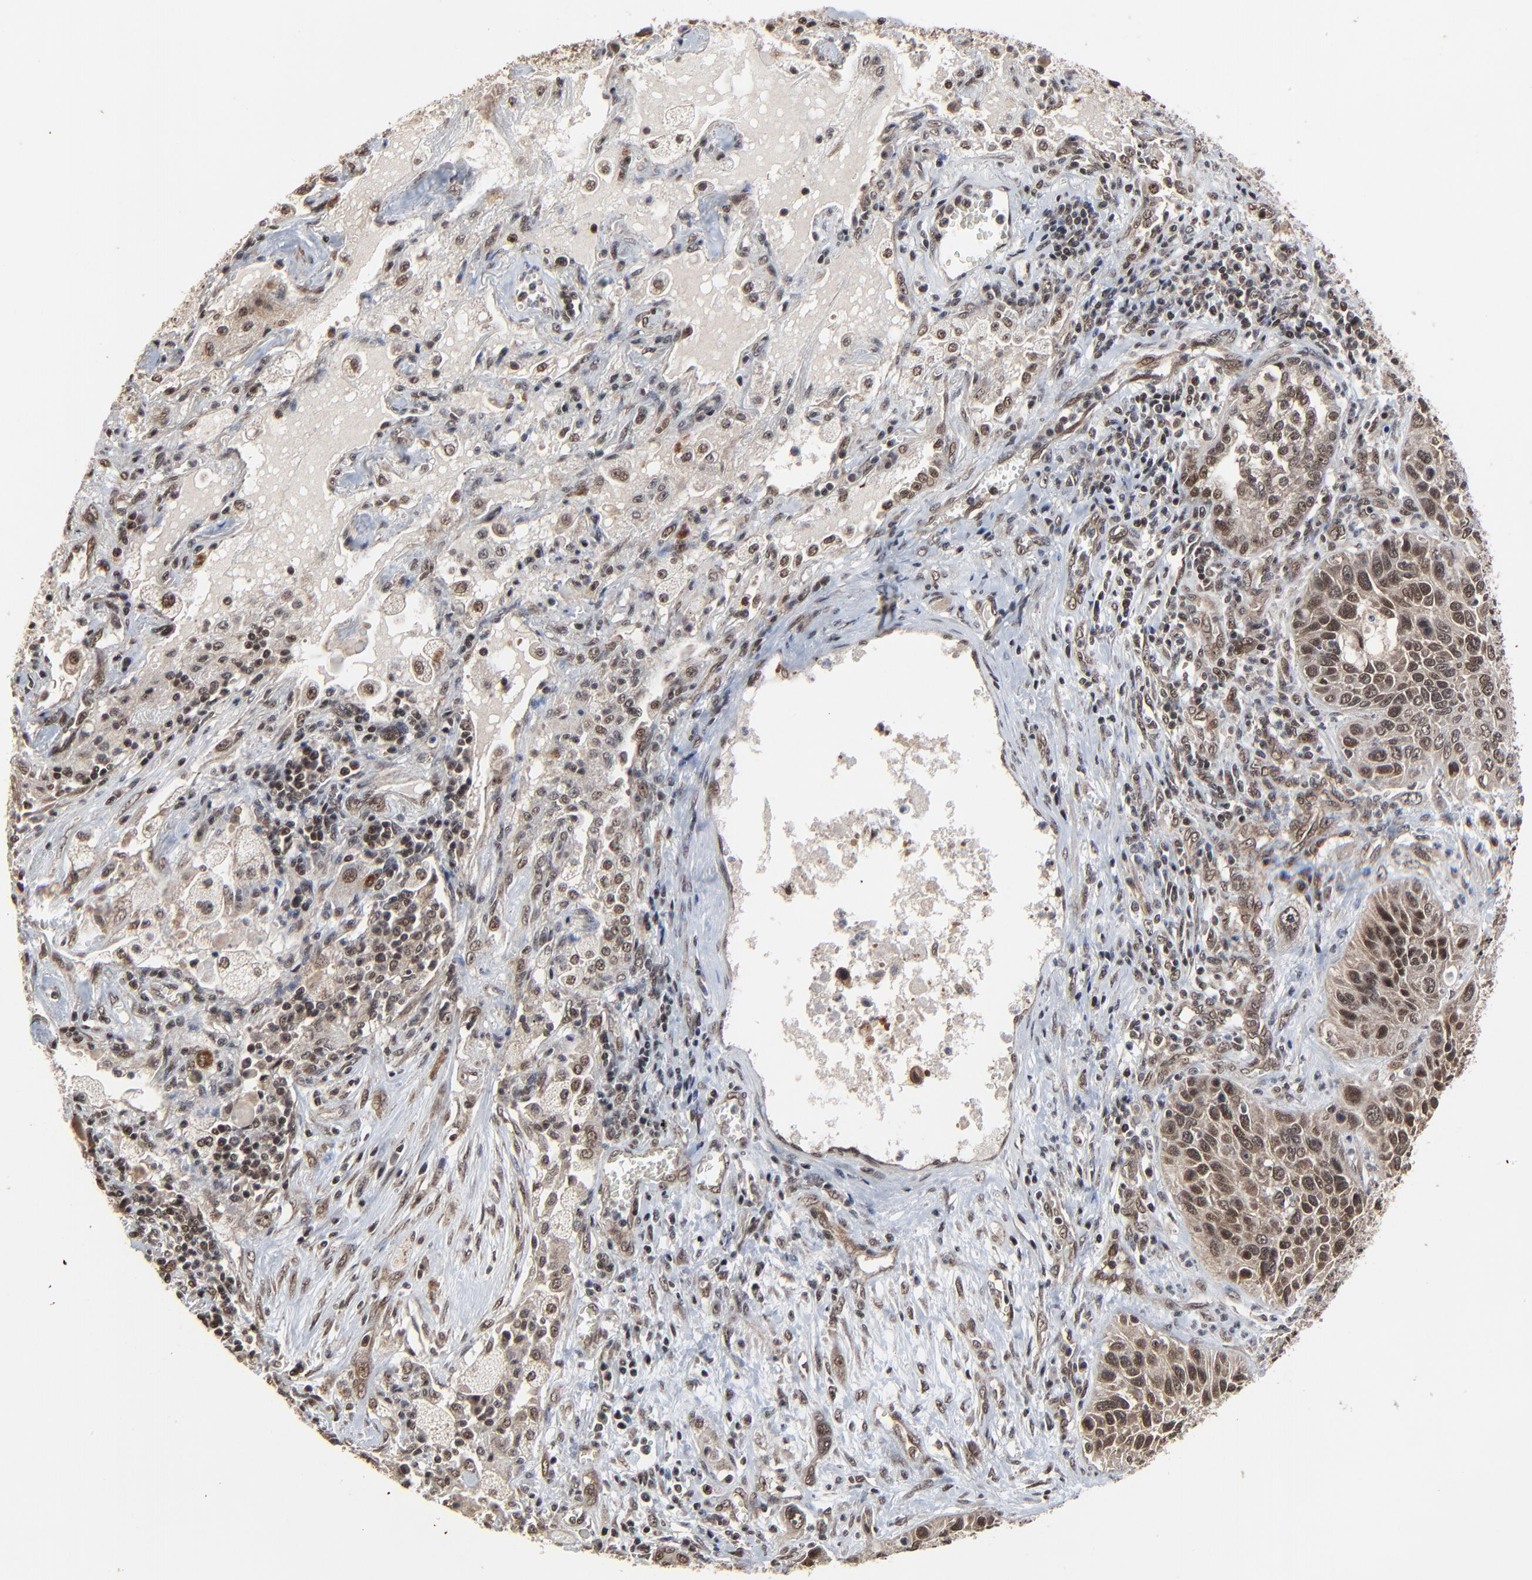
{"staining": {"intensity": "weak", "quantity": ">75%", "location": "cytoplasmic/membranous,nuclear"}, "tissue": "lung cancer", "cell_type": "Tumor cells", "image_type": "cancer", "snomed": [{"axis": "morphology", "description": "Squamous cell carcinoma, NOS"}, {"axis": "topography", "description": "Lung"}], "caption": "Human lung cancer stained with a brown dye displays weak cytoplasmic/membranous and nuclear positive expression in approximately >75% of tumor cells.", "gene": "RHOJ", "patient": {"sex": "female", "age": 76}}